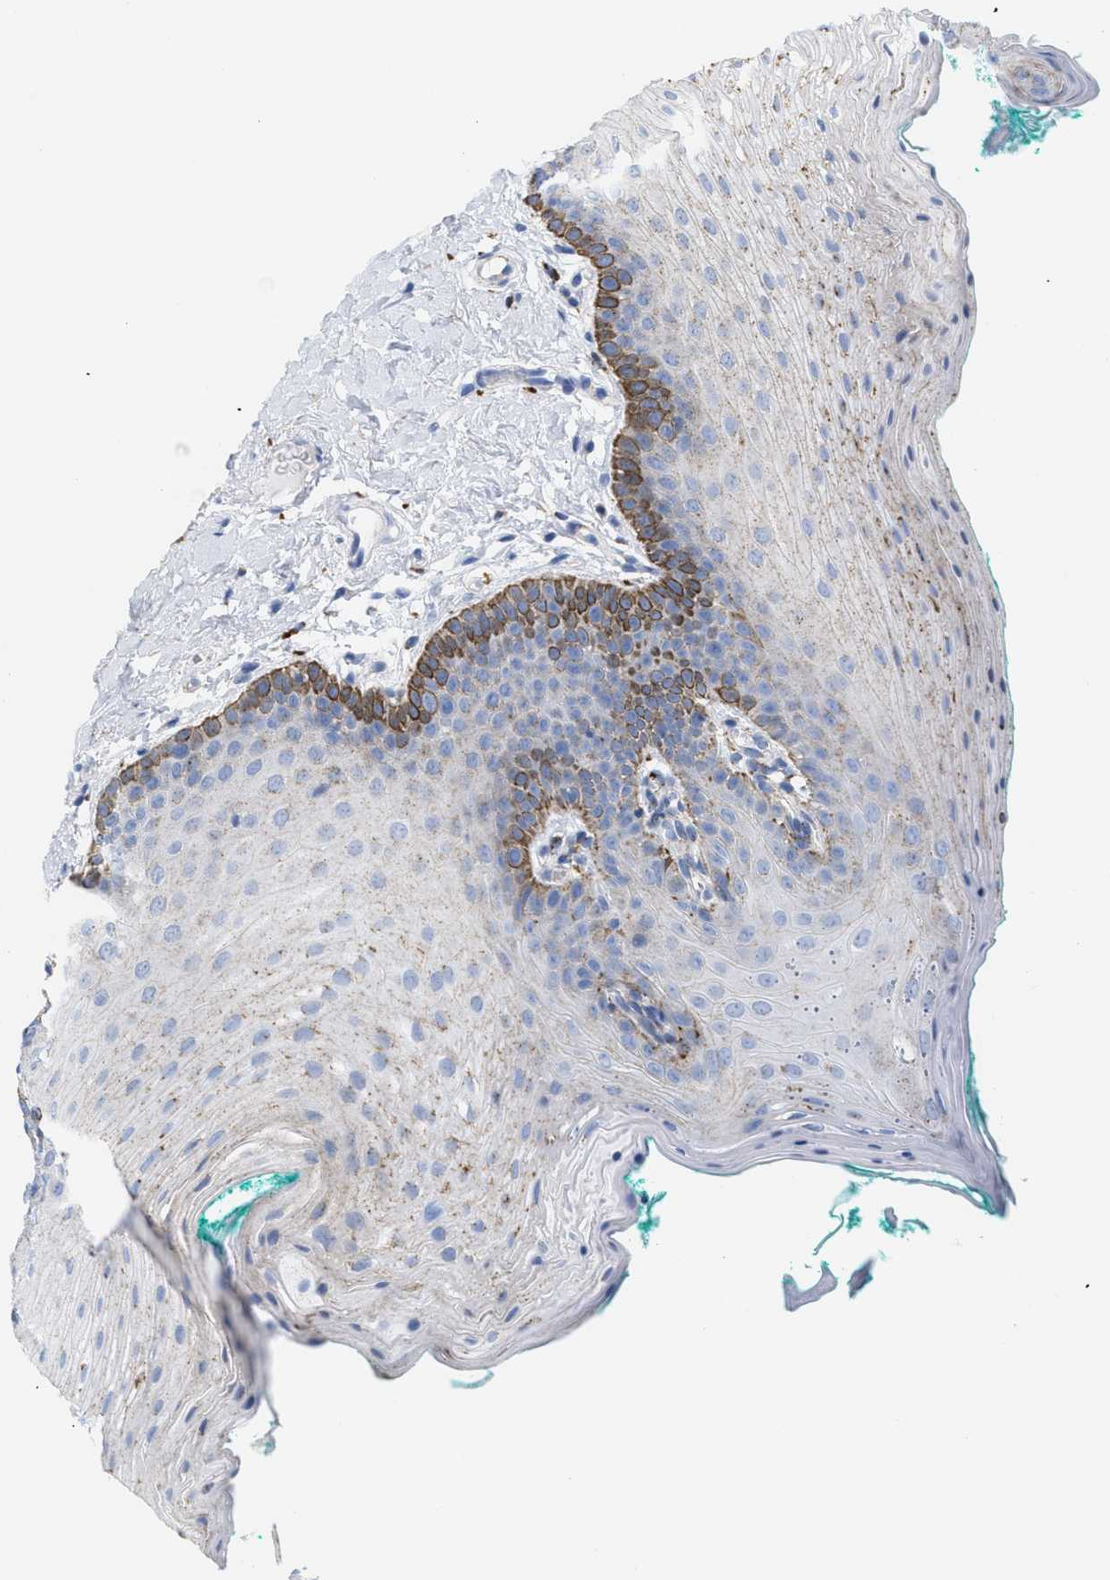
{"staining": {"intensity": "moderate", "quantity": "<25%", "location": "cytoplasmic/membranous"}, "tissue": "oral mucosa", "cell_type": "Squamous epithelial cells", "image_type": "normal", "snomed": [{"axis": "morphology", "description": "Normal tissue, NOS"}, {"axis": "topography", "description": "Oral tissue"}], "caption": "Protein staining exhibits moderate cytoplasmic/membranous staining in approximately <25% of squamous epithelial cells in normal oral mucosa. The staining is performed using DAB (3,3'-diaminobenzidine) brown chromogen to label protein expression. The nuclei are counter-stained blue using hematoxylin.", "gene": "DRAM2", "patient": {"sex": "male", "age": 58}}